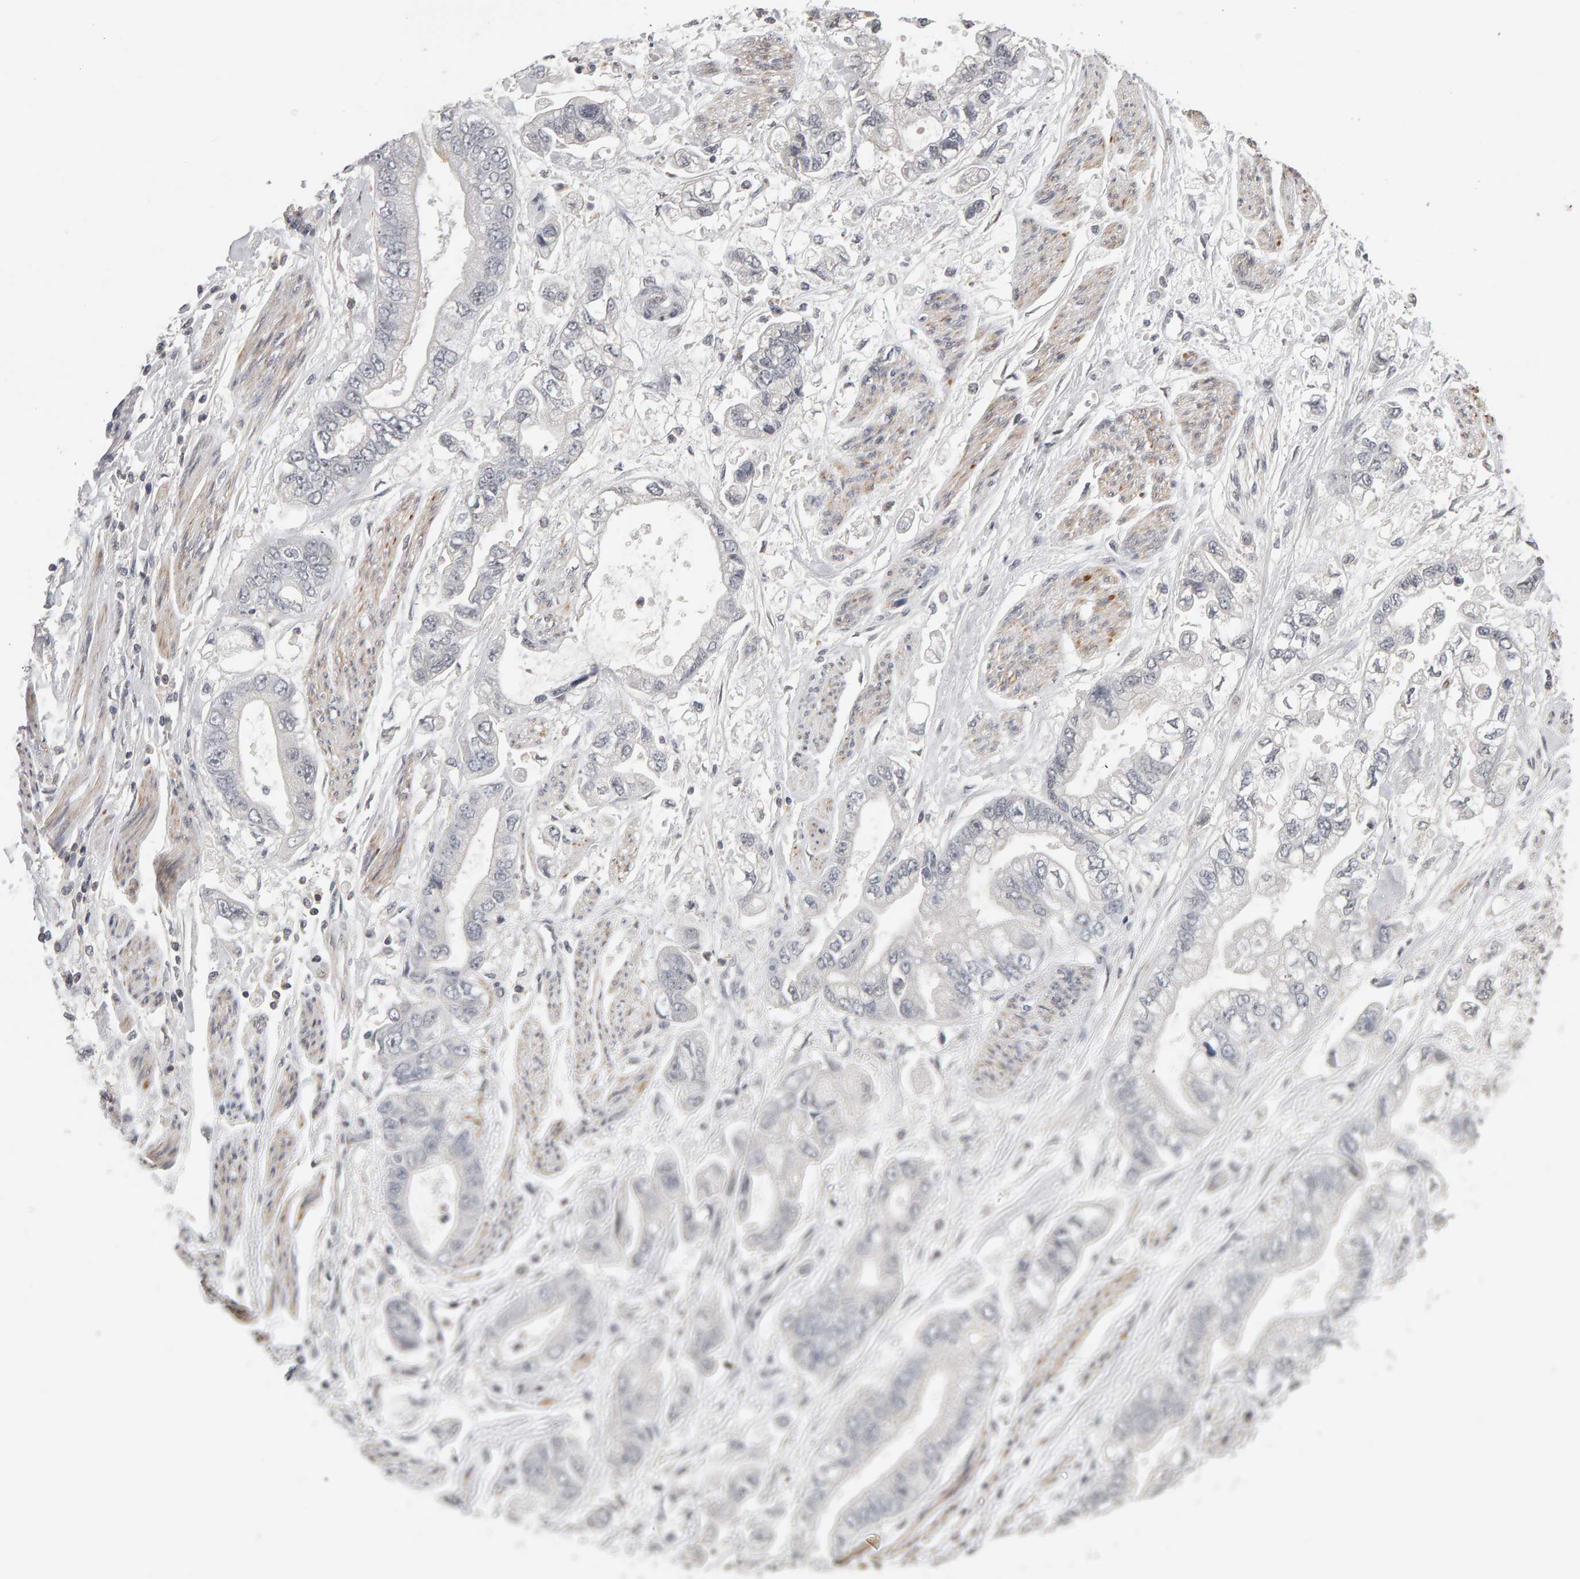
{"staining": {"intensity": "negative", "quantity": "none", "location": "none"}, "tissue": "stomach cancer", "cell_type": "Tumor cells", "image_type": "cancer", "snomed": [{"axis": "morphology", "description": "Normal tissue, NOS"}, {"axis": "morphology", "description": "Adenocarcinoma, NOS"}, {"axis": "topography", "description": "Stomach"}], "caption": "Image shows no protein expression in tumor cells of stomach cancer (adenocarcinoma) tissue. (Brightfield microscopy of DAB immunohistochemistry (IHC) at high magnification).", "gene": "TEFM", "patient": {"sex": "male", "age": 62}}